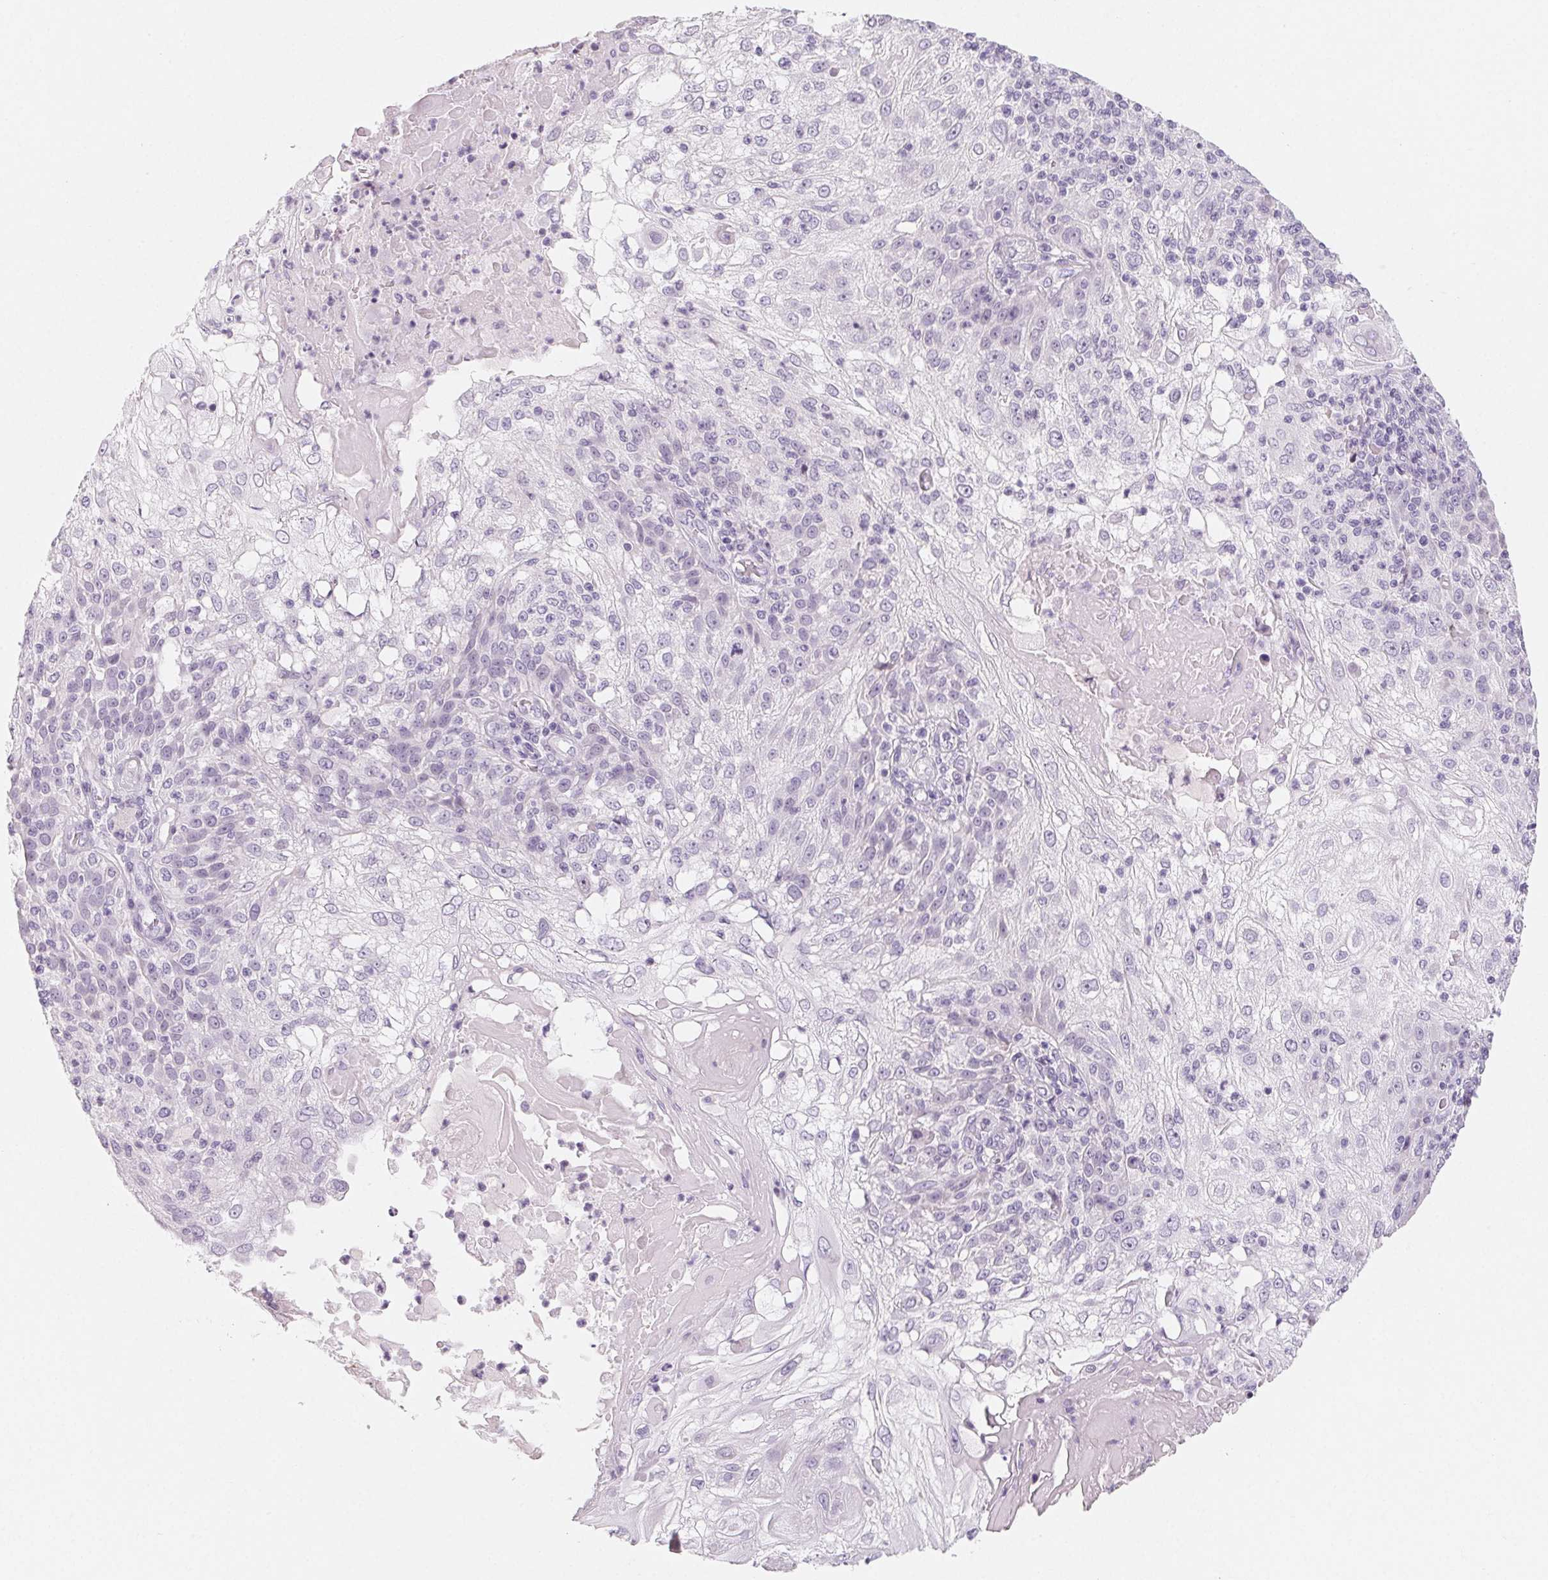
{"staining": {"intensity": "negative", "quantity": "none", "location": "none"}, "tissue": "skin cancer", "cell_type": "Tumor cells", "image_type": "cancer", "snomed": [{"axis": "morphology", "description": "Normal tissue, NOS"}, {"axis": "morphology", "description": "Squamous cell carcinoma, NOS"}, {"axis": "topography", "description": "Skin"}], "caption": "The immunohistochemistry image has no significant positivity in tumor cells of skin cancer (squamous cell carcinoma) tissue.", "gene": "SH3GL2", "patient": {"sex": "female", "age": 83}}